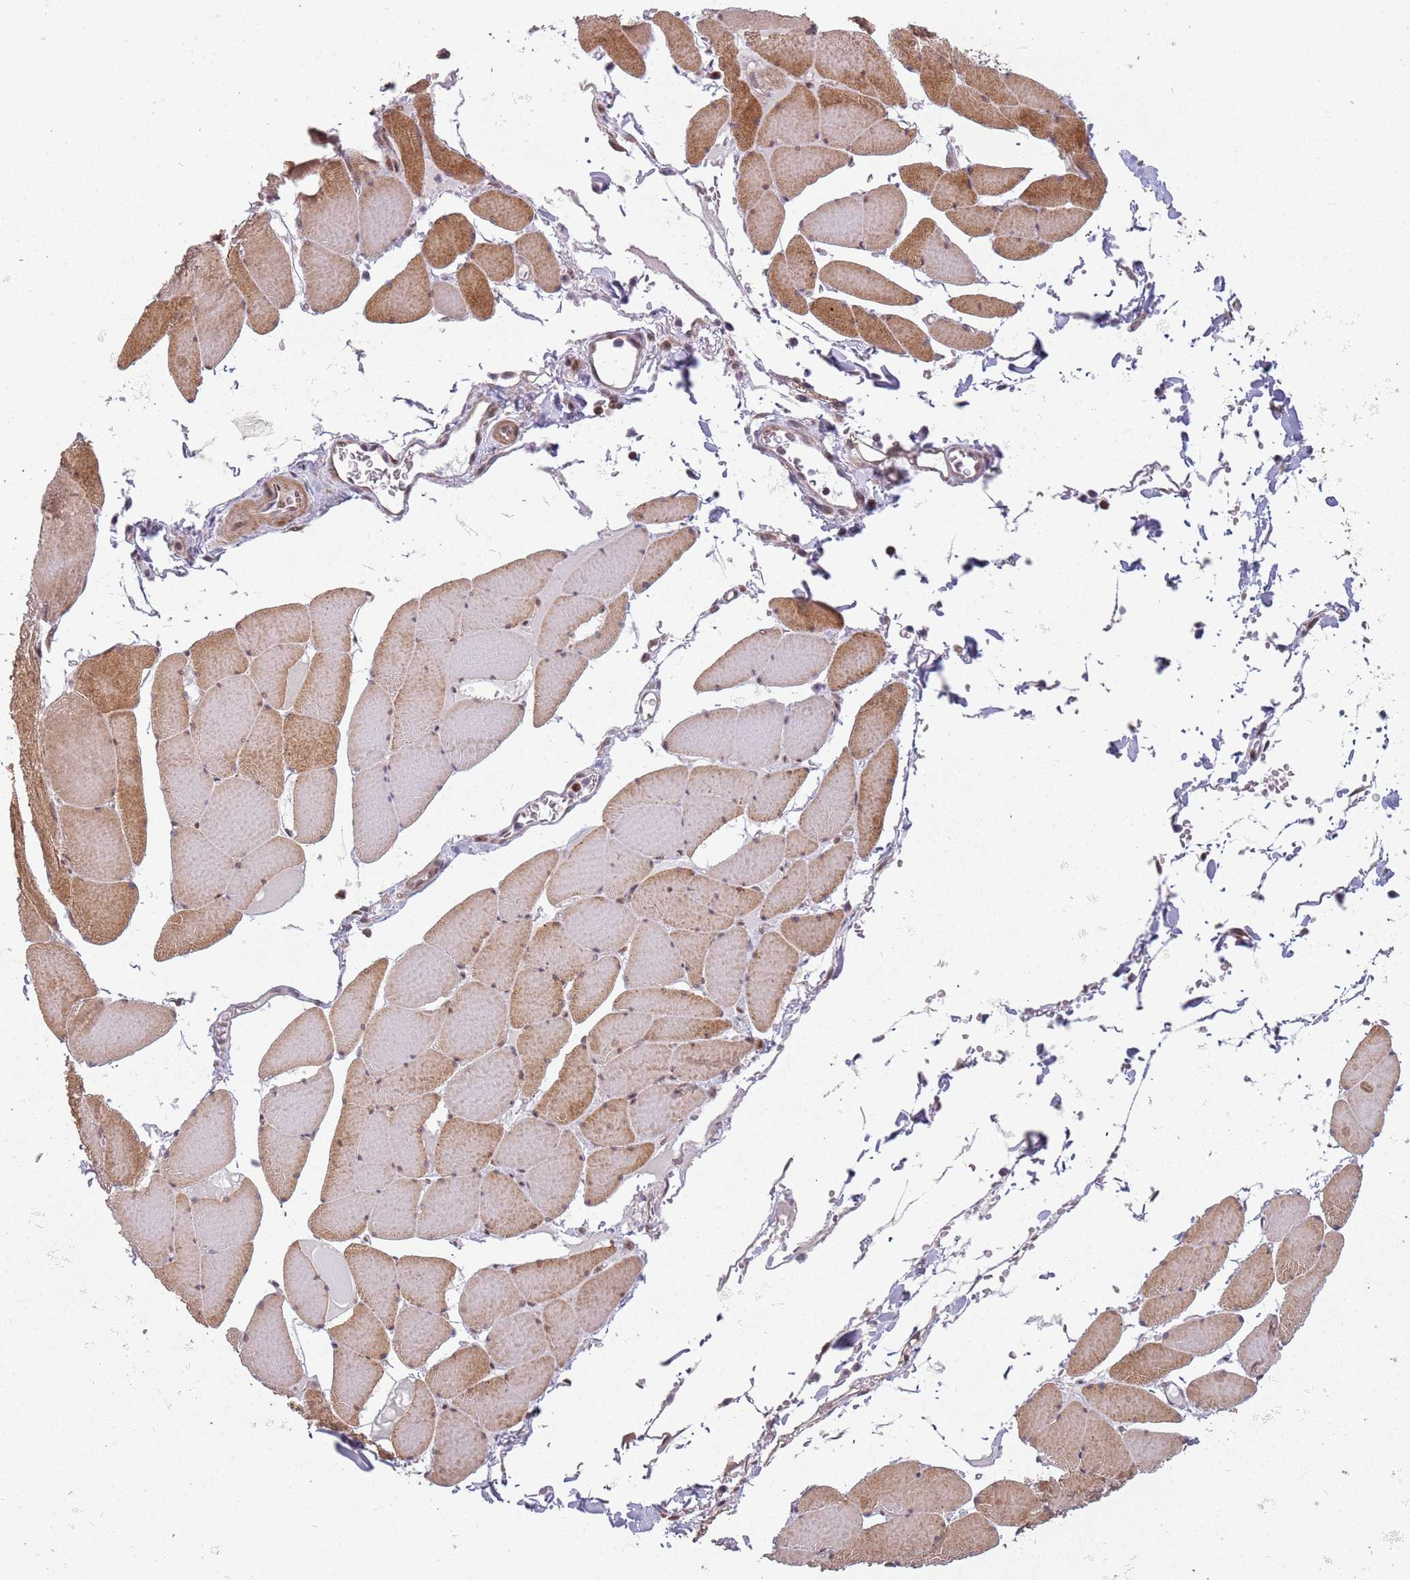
{"staining": {"intensity": "moderate", "quantity": "25%-75%", "location": "cytoplasmic/membranous"}, "tissue": "skeletal muscle", "cell_type": "Myocytes", "image_type": "normal", "snomed": [{"axis": "morphology", "description": "Normal tissue, NOS"}, {"axis": "topography", "description": "Skeletal muscle"}, {"axis": "topography", "description": "Head-Neck"}], "caption": "Skeletal muscle stained with DAB immunohistochemistry shows medium levels of moderate cytoplasmic/membranous expression in approximately 25%-75% of myocytes.", "gene": "CHURC1", "patient": {"sex": "male", "age": 66}}